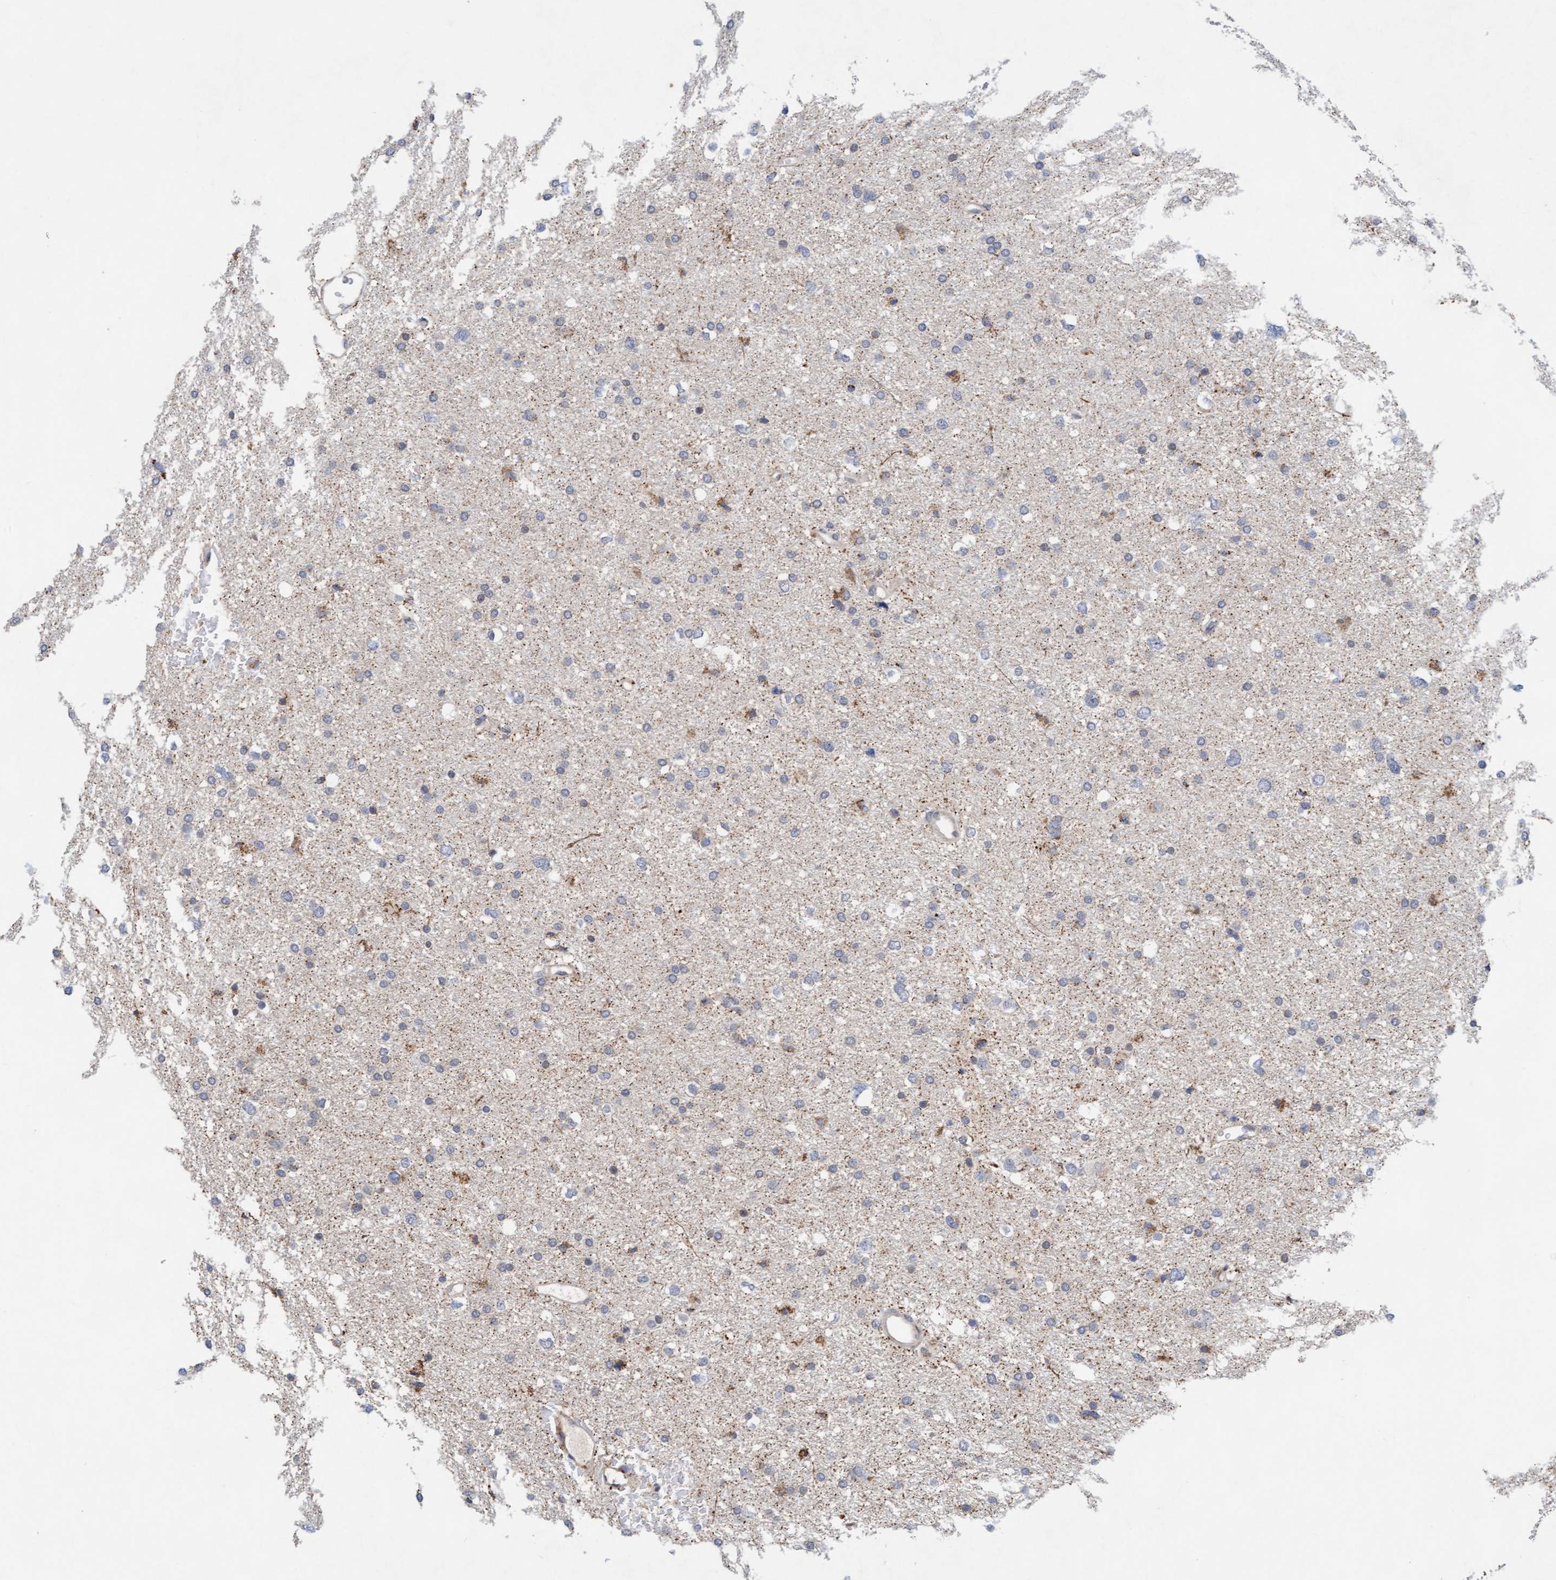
{"staining": {"intensity": "weak", "quantity": "<25%", "location": "cytoplasmic/membranous"}, "tissue": "glioma", "cell_type": "Tumor cells", "image_type": "cancer", "snomed": [{"axis": "morphology", "description": "Glioma, malignant, Low grade"}, {"axis": "topography", "description": "Brain"}], "caption": "Immunohistochemistry (IHC) of human malignant low-grade glioma reveals no staining in tumor cells.", "gene": "TMEM70", "patient": {"sex": "female", "age": 37}}